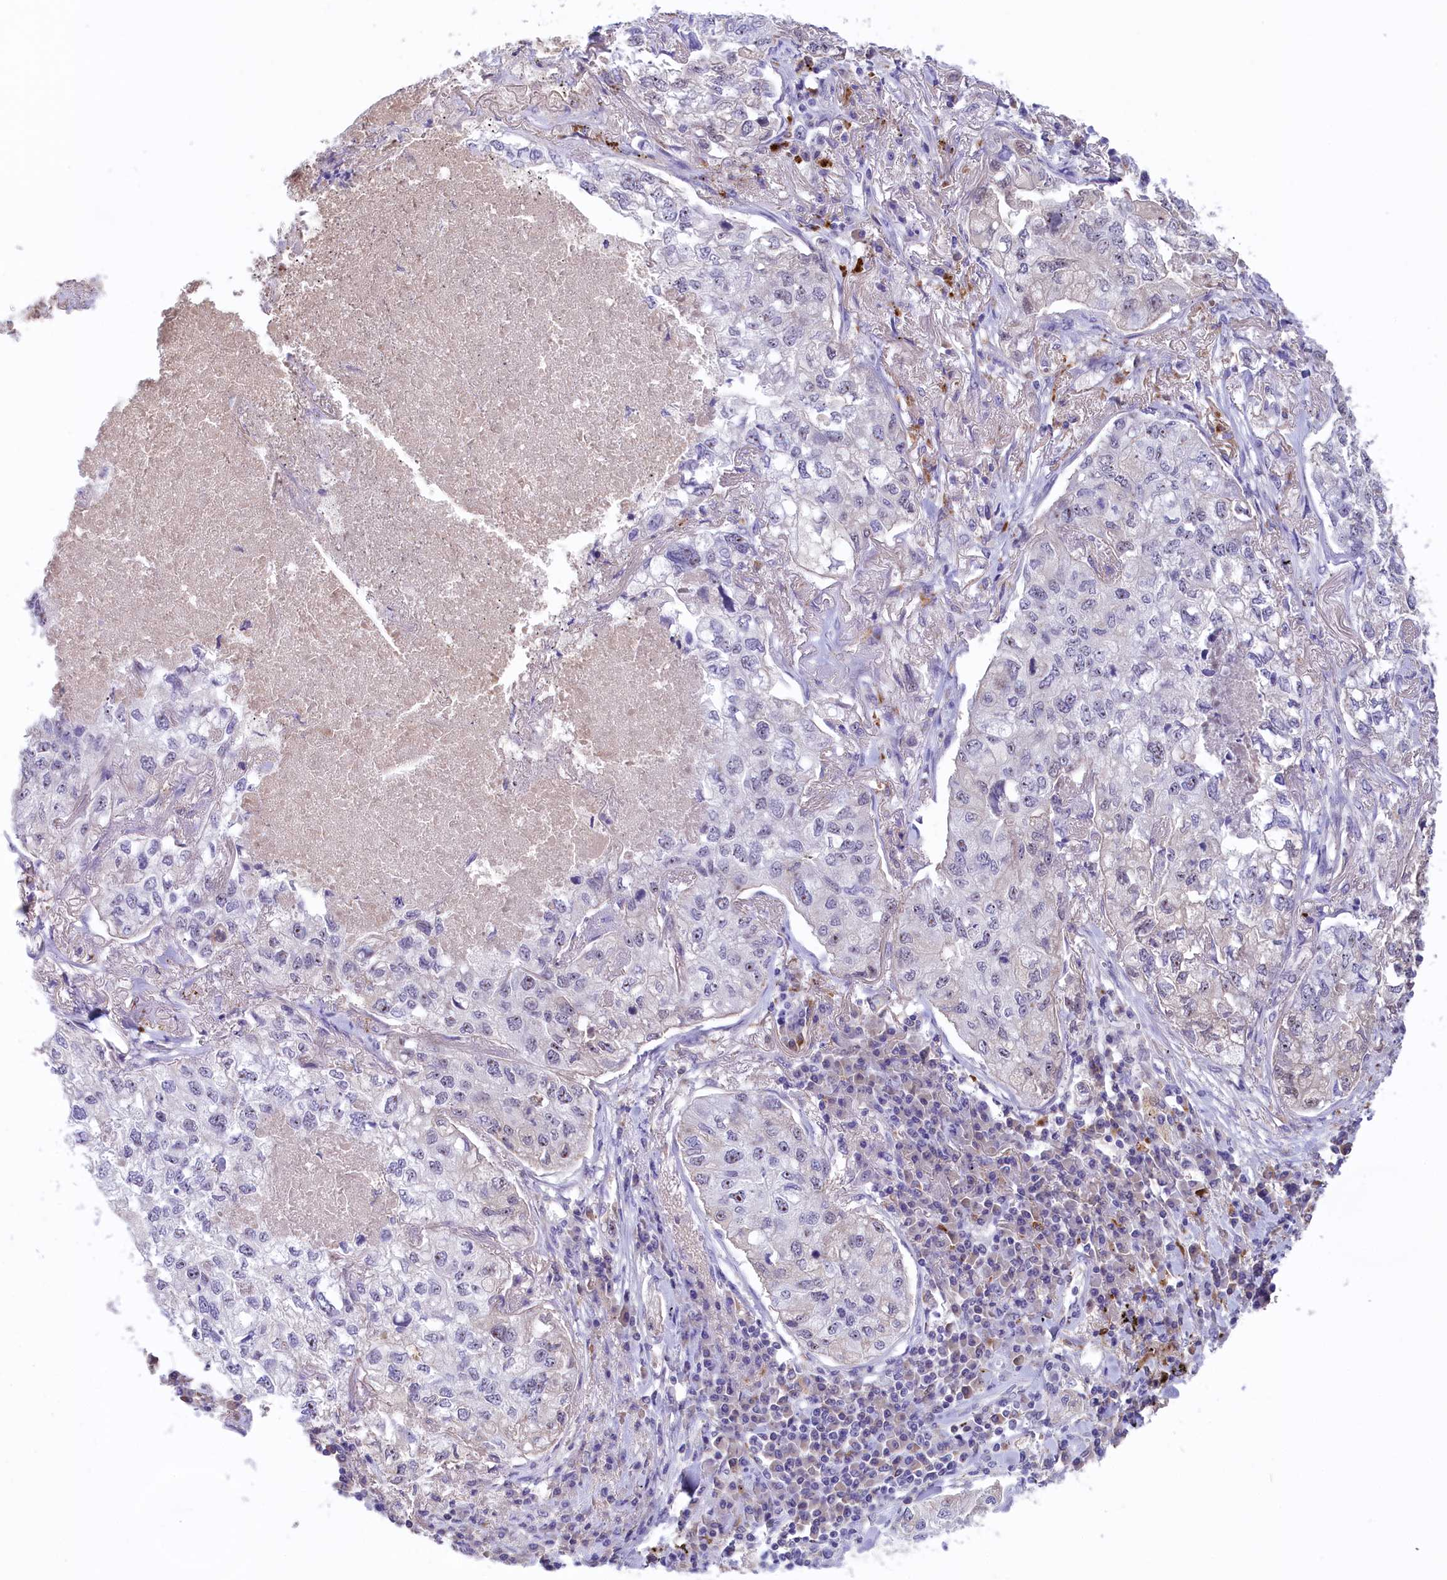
{"staining": {"intensity": "negative", "quantity": "none", "location": "none"}, "tissue": "lung cancer", "cell_type": "Tumor cells", "image_type": "cancer", "snomed": [{"axis": "morphology", "description": "Adenocarcinoma, NOS"}, {"axis": "topography", "description": "Lung"}], "caption": "There is no significant staining in tumor cells of adenocarcinoma (lung).", "gene": "STYX", "patient": {"sex": "male", "age": 65}}